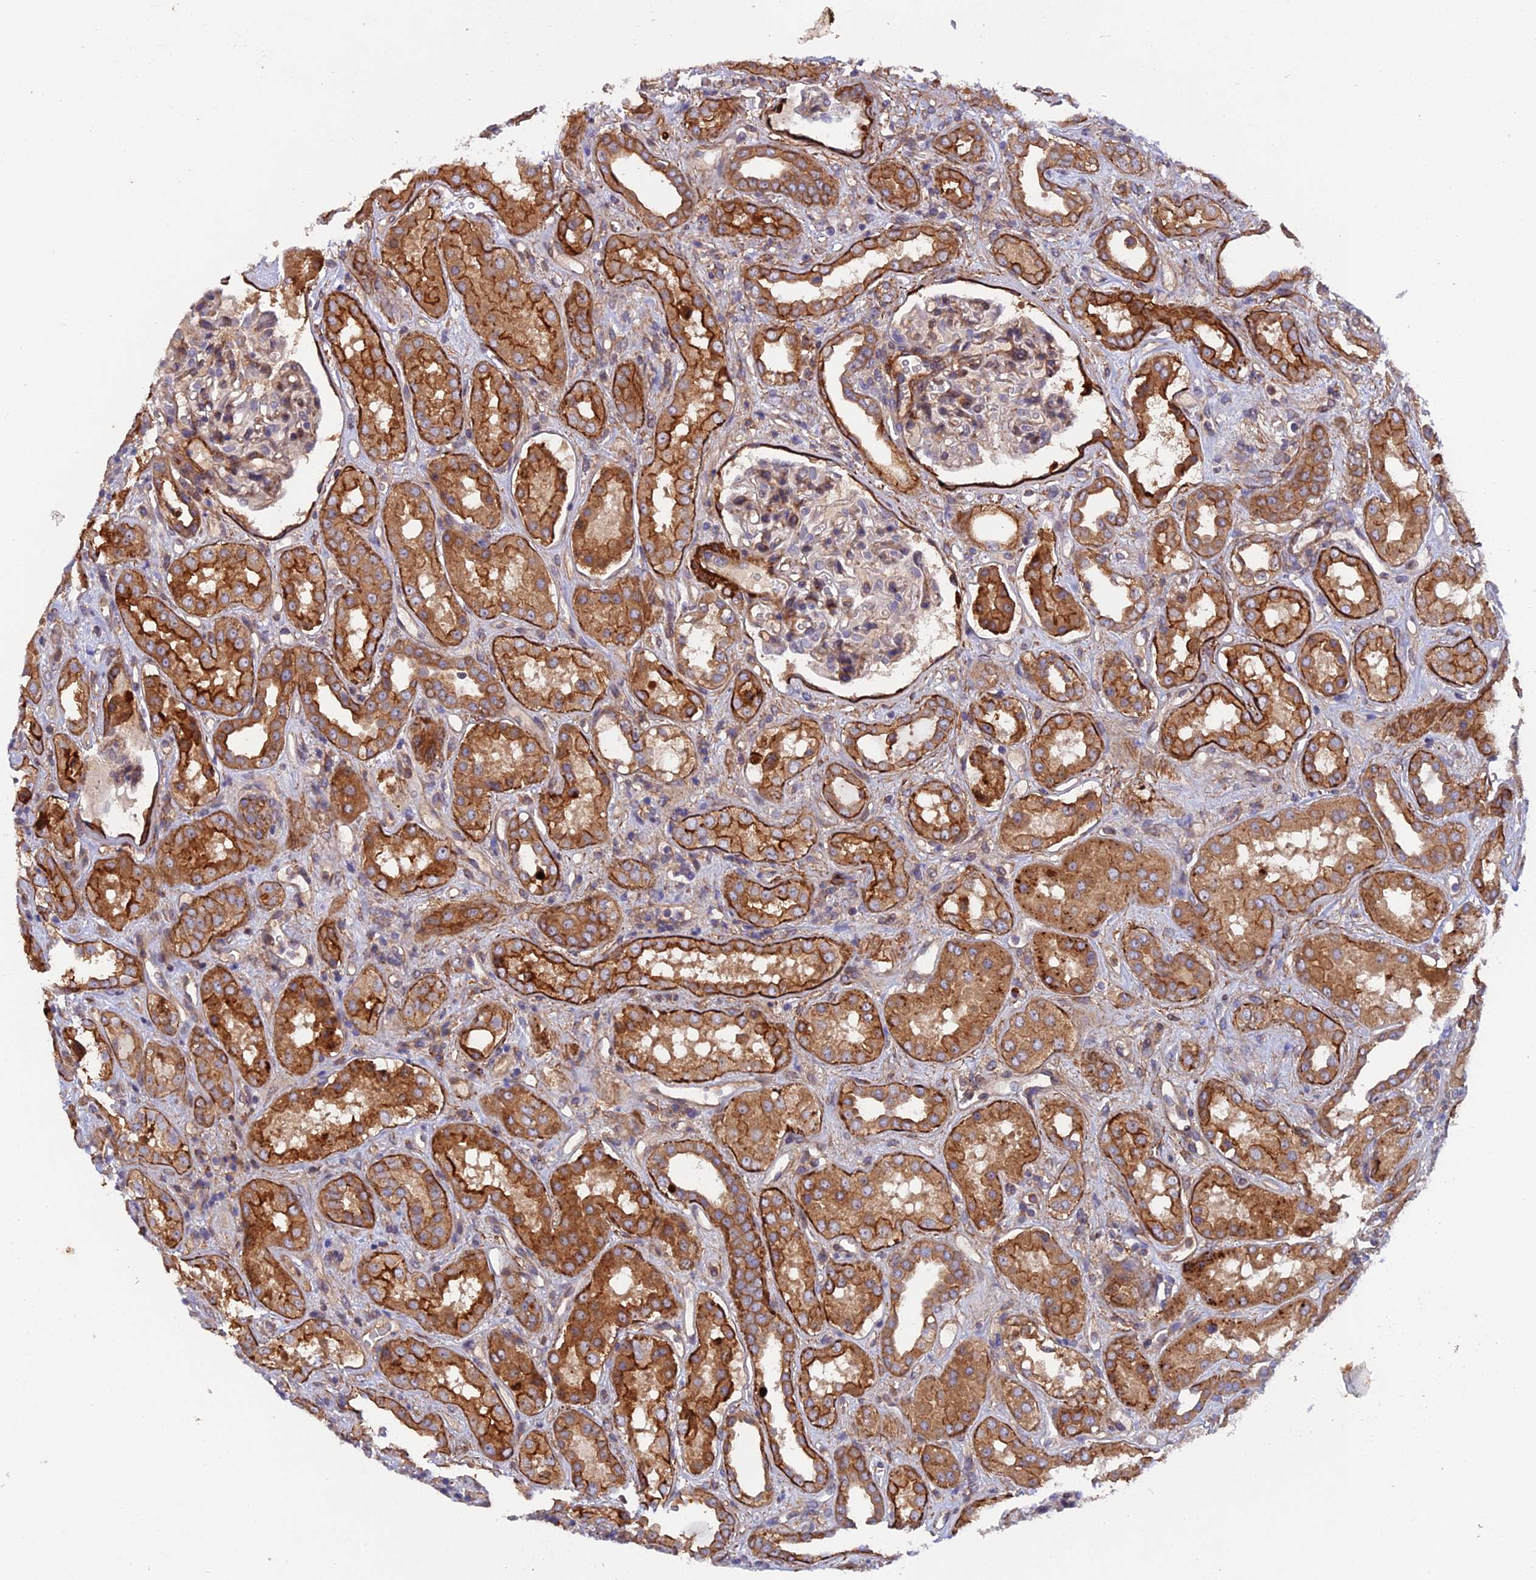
{"staining": {"intensity": "moderate", "quantity": "25%-75%", "location": "cytoplasmic/membranous"}, "tissue": "kidney", "cell_type": "Cells in glomeruli", "image_type": "normal", "snomed": [{"axis": "morphology", "description": "Normal tissue, NOS"}, {"axis": "topography", "description": "Kidney"}], "caption": "This is a micrograph of immunohistochemistry (IHC) staining of normal kidney, which shows moderate staining in the cytoplasmic/membranous of cells in glomeruli.", "gene": "RALGAPA2", "patient": {"sex": "male", "age": 59}}